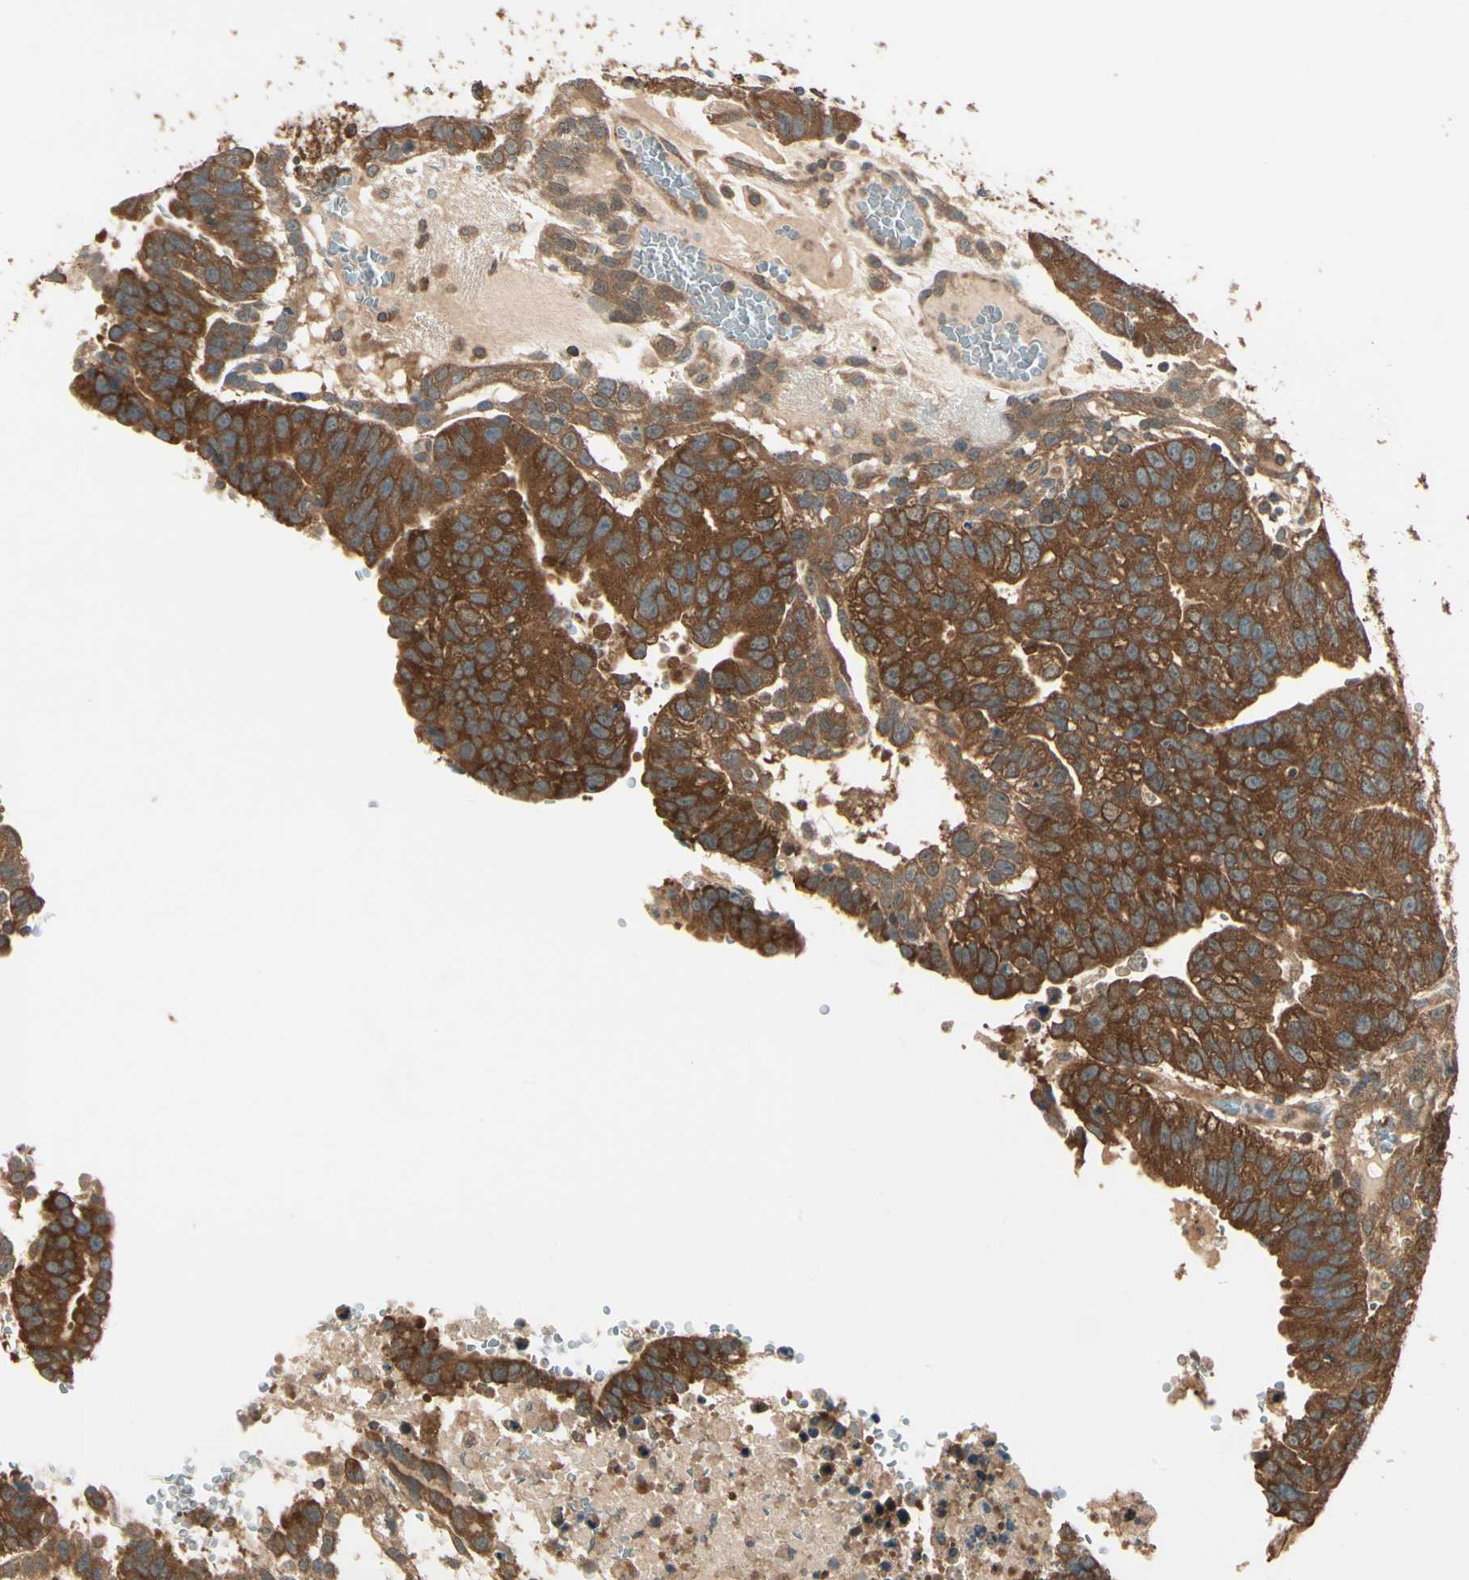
{"staining": {"intensity": "strong", "quantity": ">75%", "location": "cytoplasmic/membranous"}, "tissue": "testis cancer", "cell_type": "Tumor cells", "image_type": "cancer", "snomed": [{"axis": "morphology", "description": "Seminoma, NOS"}, {"axis": "morphology", "description": "Carcinoma, Embryonal, NOS"}, {"axis": "topography", "description": "Testis"}], "caption": "Testis embryonal carcinoma stained for a protein (brown) displays strong cytoplasmic/membranous positive staining in about >75% of tumor cells.", "gene": "CCT7", "patient": {"sex": "male", "age": 52}}